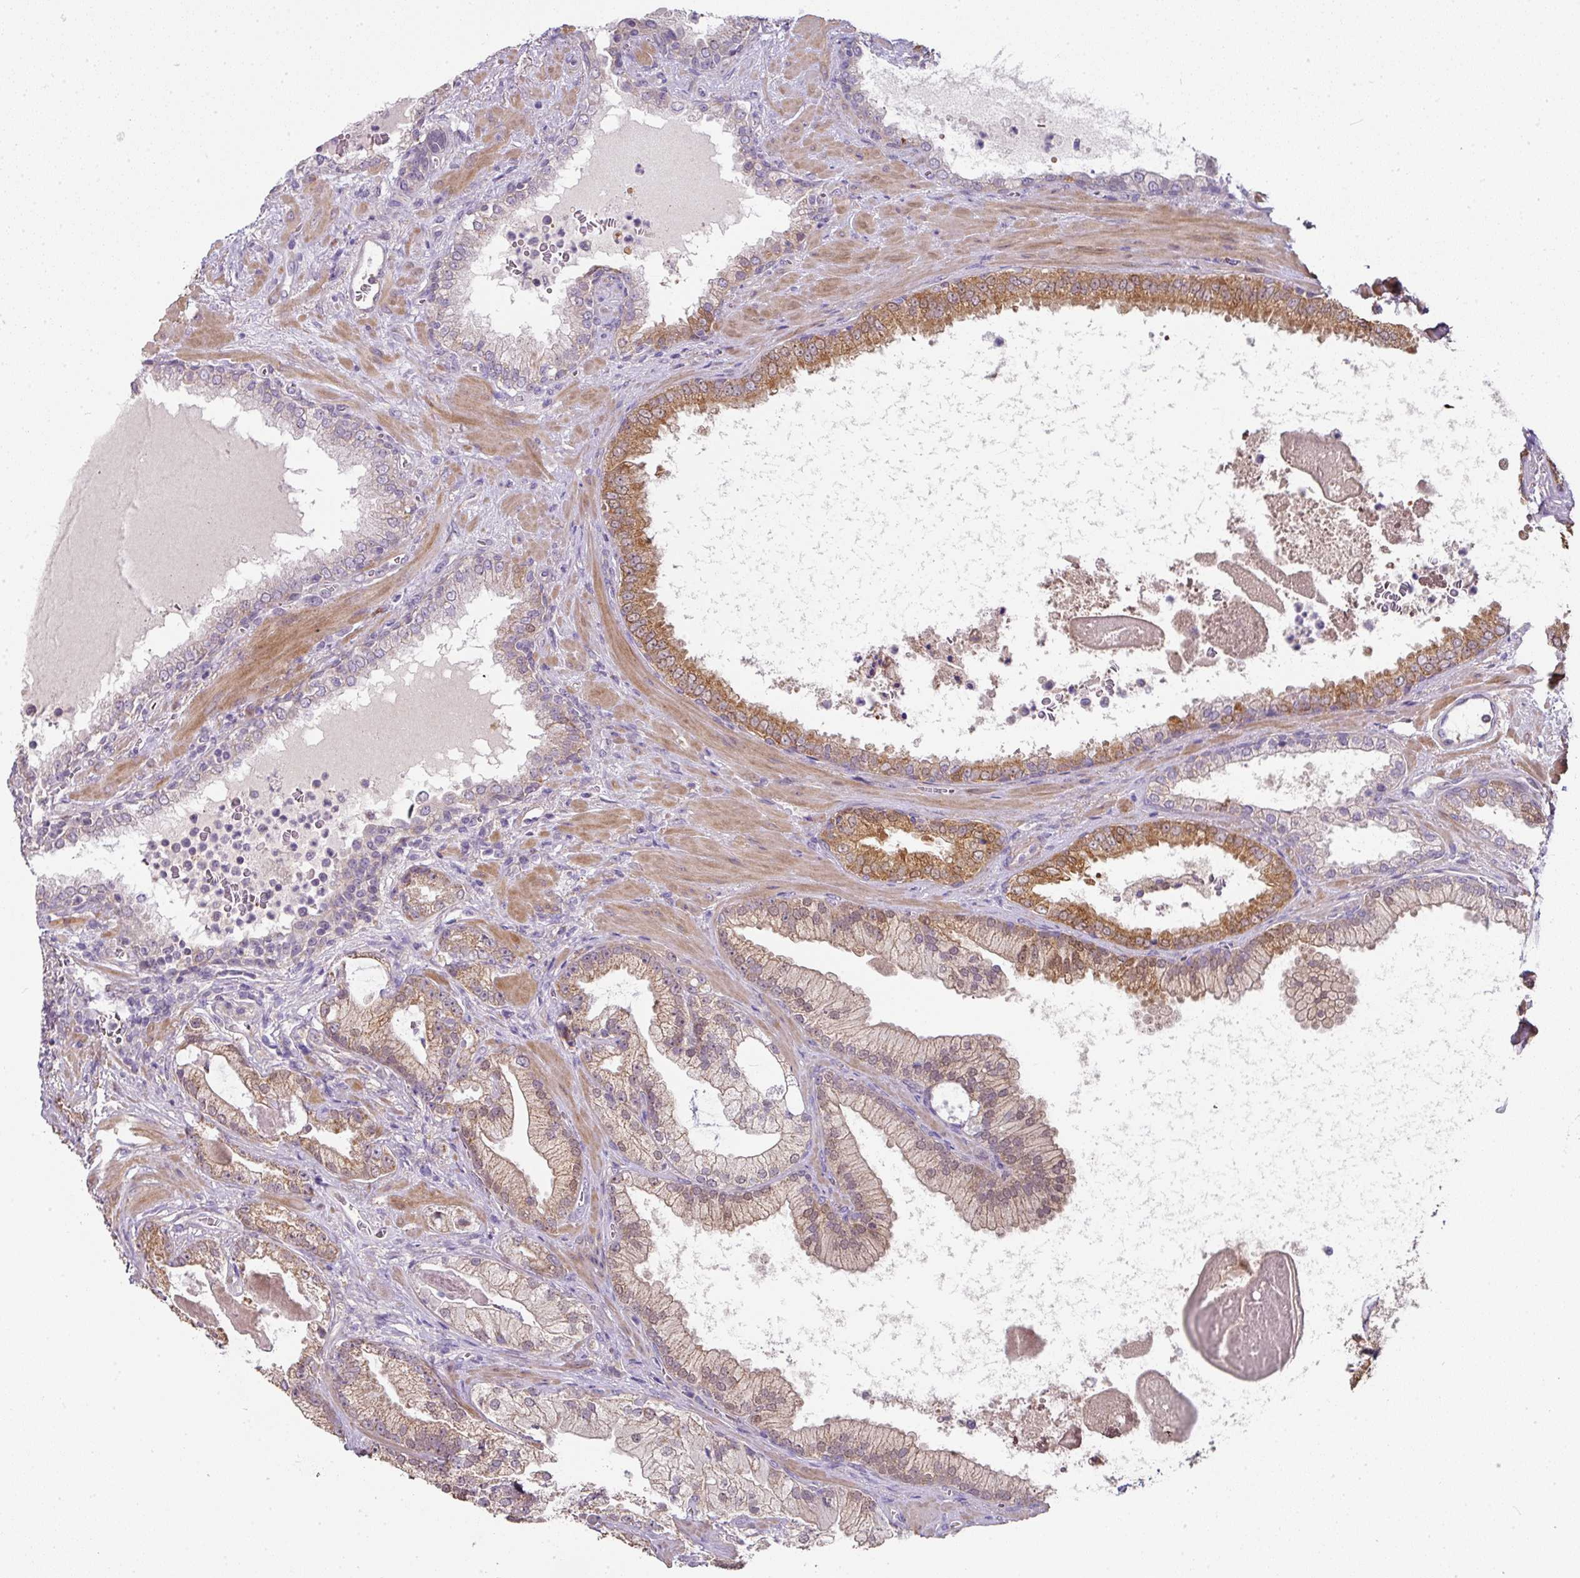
{"staining": {"intensity": "moderate", "quantity": ">75%", "location": "cytoplasmic/membranous"}, "tissue": "prostate cancer", "cell_type": "Tumor cells", "image_type": "cancer", "snomed": [{"axis": "morphology", "description": "Adenocarcinoma, High grade"}, {"axis": "topography", "description": "Prostate"}], "caption": "Tumor cells reveal medium levels of moderate cytoplasmic/membranous positivity in approximately >75% of cells in human adenocarcinoma (high-grade) (prostate). The staining was performed using DAB (3,3'-diaminobenzidine), with brown indicating positive protein expression. Nuclei are stained blue with hematoxylin.", "gene": "STK35", "patient": {"sex": "male", "age": 68}}